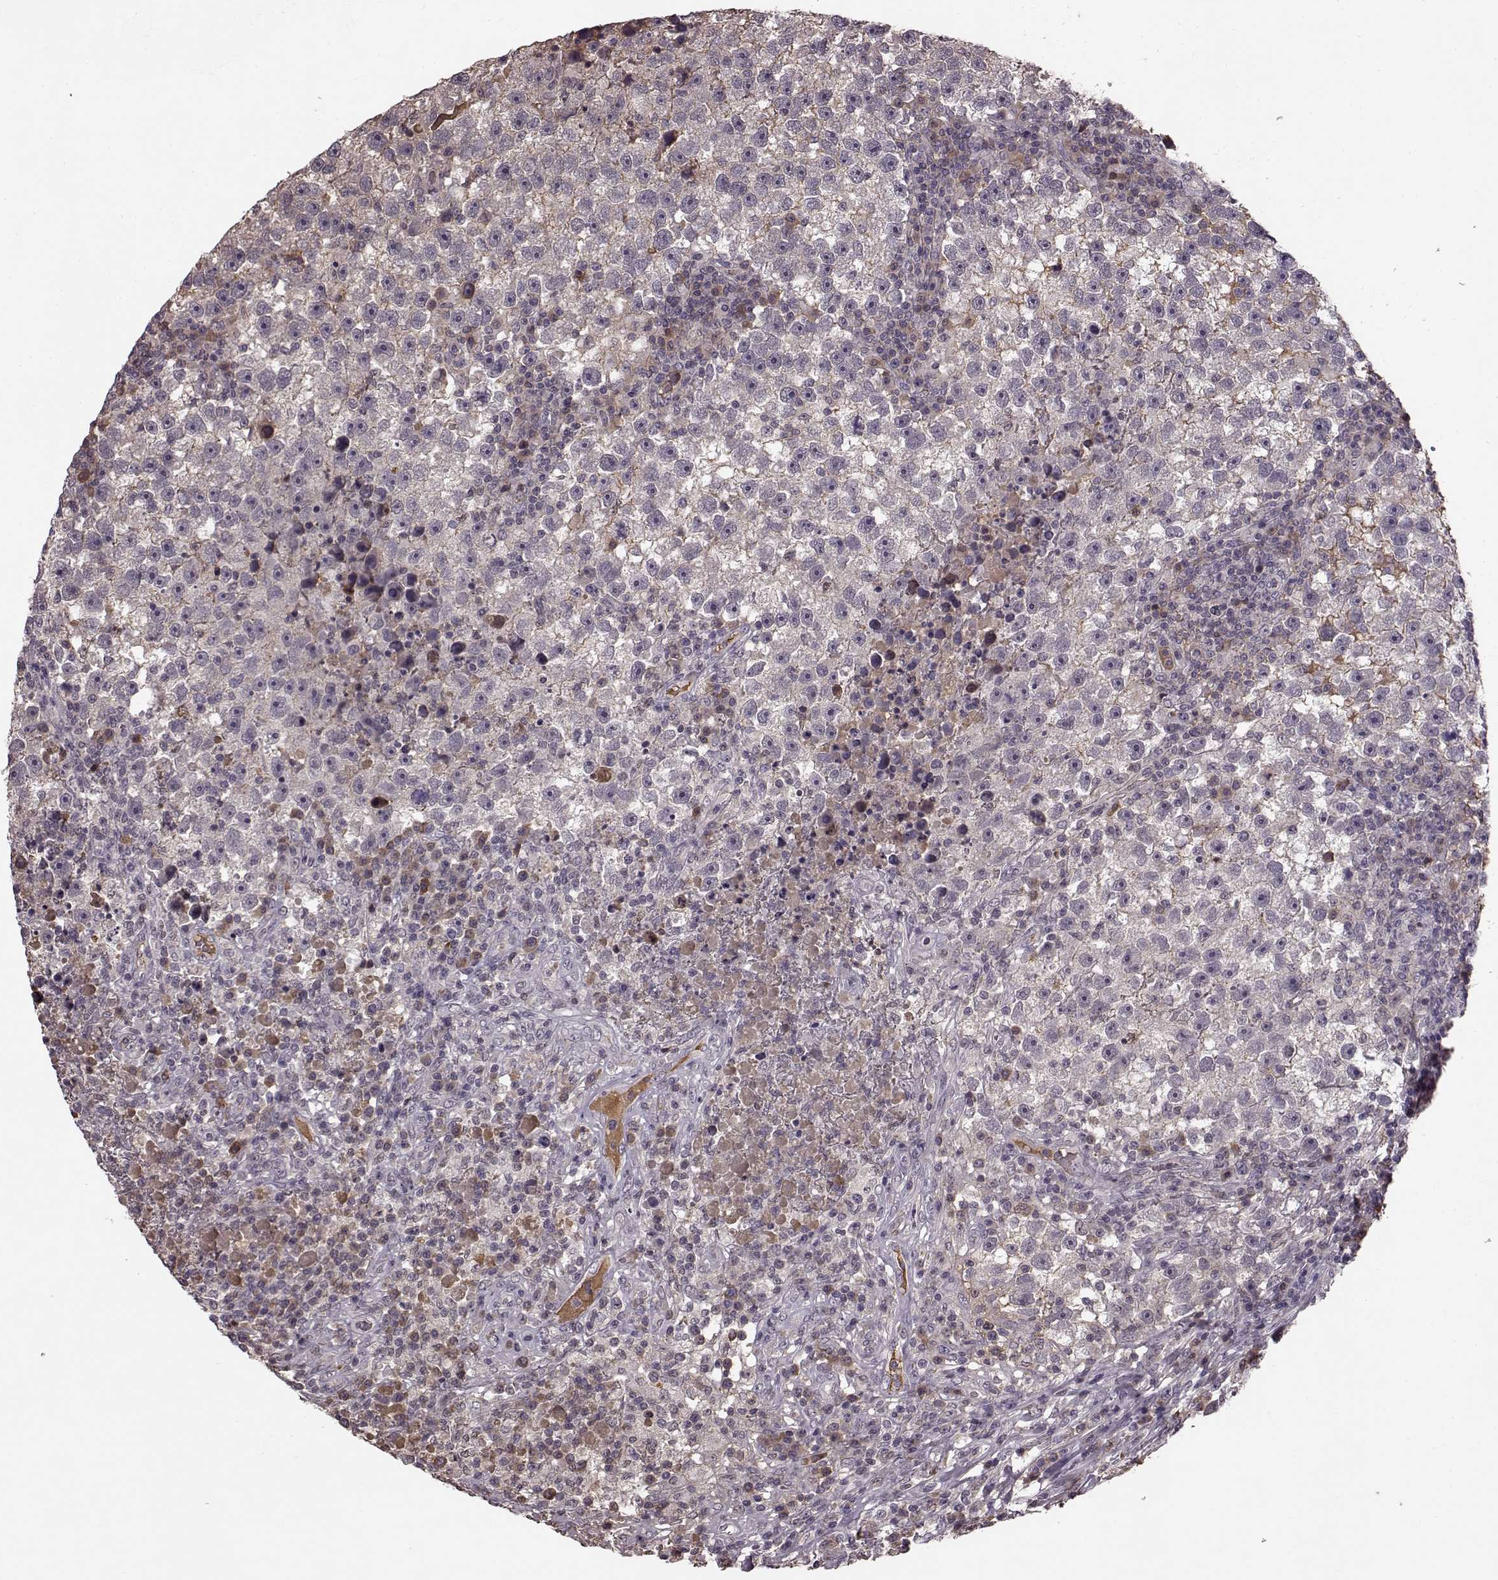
{"staining": {"intensity": "negative", "quantity": "none", "location": "none"}, "tissue": "testis cancer", "cell_type": "Tumor cells", "image_type": "cancer", "snomed": [{"axis": "morphology", "description": "Seminoma, NOS"}, {"axis": "topography", "description": "Testis"}], "caption": "Immunohistochemical staining of testis cancer displays no significant positivity in tumor cells.", "gene": "NRL", "patient": {"sex": "male", "age": 47}}